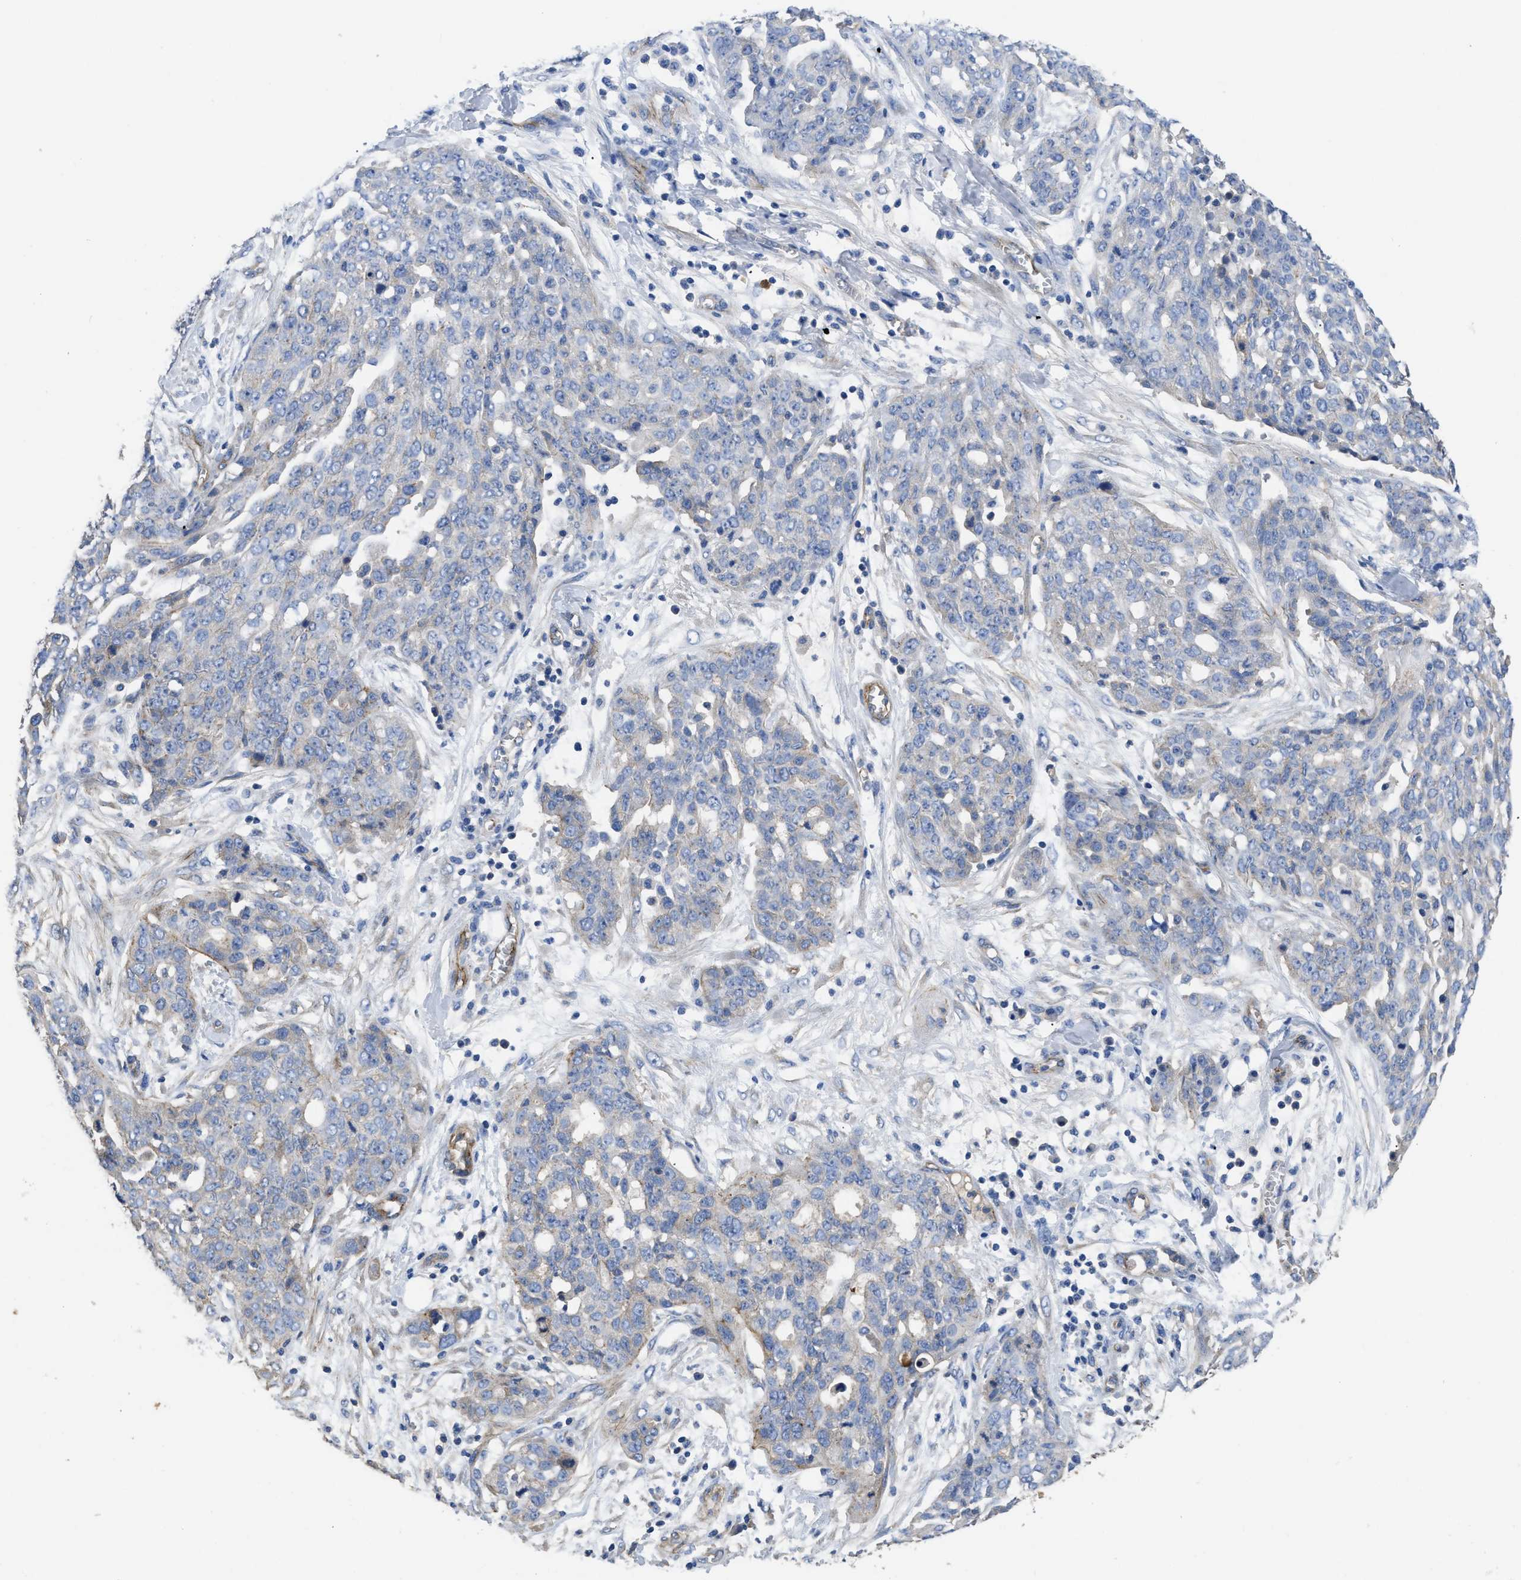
{"staining": {"intensity": "negative", "quantity": "none", "location": "none"}, "tissue": "ovarian cancer", "cell_type": "Tumor cells", "image_type": "cancer", "snomed": [{"axis": "morphology", "description": "Cystadenocarcinoma, serous, NOS"}, {"axis": "topography", "description": "Soft tissue"}, {"axis": "topography", "description": "Ovary"}], "caption": "Tumor cells are negative for protein expression in human ovarian serous cystadenocarcinoma.", "gene": "USP4", "patient": {"sex": "female", "age": 57}}